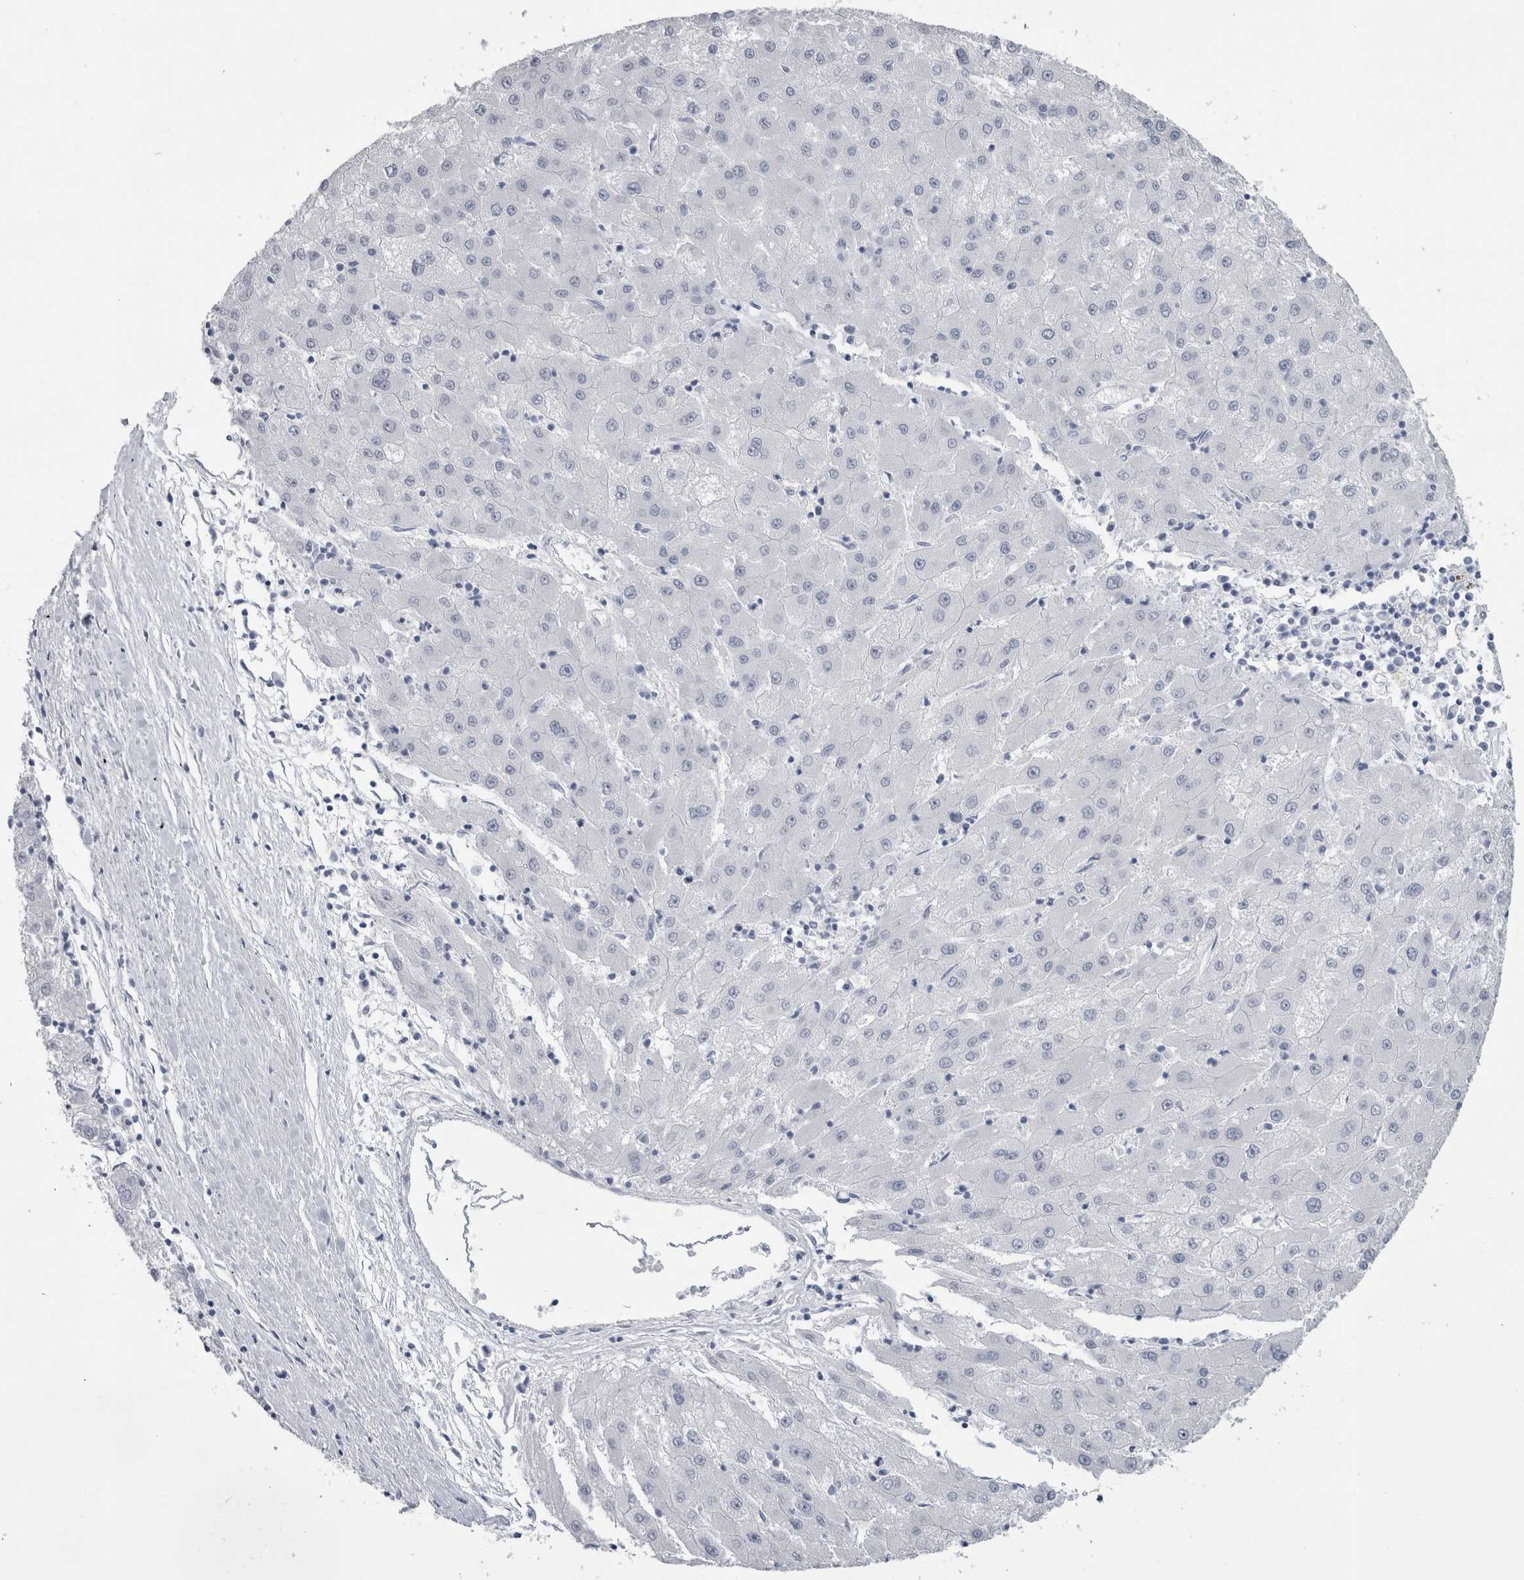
{"staining": {"intensity": "negative", "quantity": "none", "location": "none"}, "tissue": "liver cancer", "cell_type": "Tumor cells", "image_type": "cancer", "snomed": [{"axis": "morphology", "description": "Carcinoma, Hepatocellular, NOS"}, {"axis": "topography", "description": "Liver"}], "caption": "Immunohistochemical staining of liver cancer (hepatocellular carcinoma) exhibits no significant positivity in tumor cells. (DAB immunohistochemistry (IHC), high magnification).", "gene": "PTH", "patient": {"sex": "male", "age": 72}}